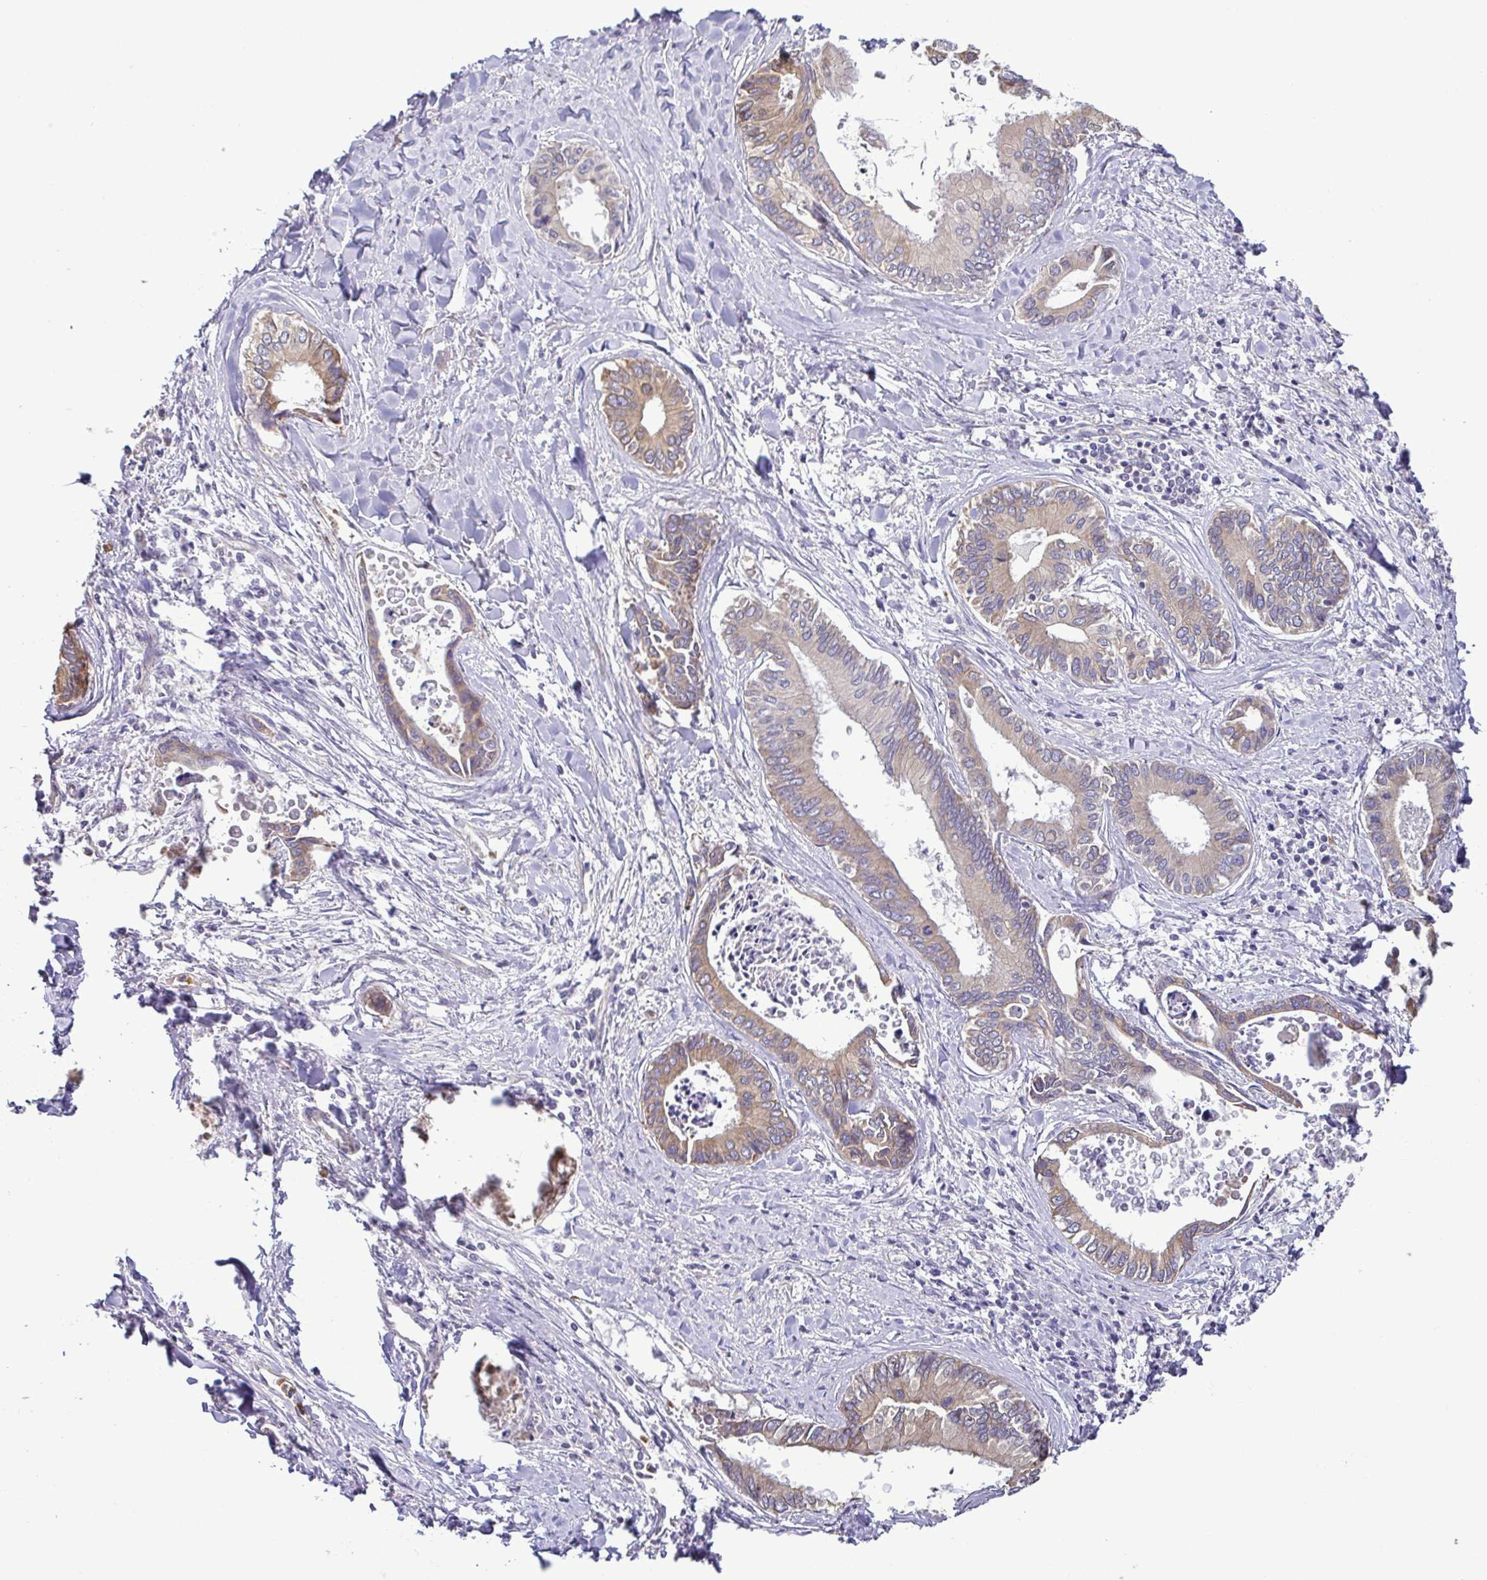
{"staining": {"intensity": "weak", "quantity": ">75%", "location": "cytoplasmic/membranous"}, "tissue": "liver cancer", "cell_type": "Tumor cells", "image_type": "cancer", "snomed": [{"axis": "morphology", "description": "Cholangiocarcinoma"}, {"axis": "topography", "description": "Liver"}], "caption": "Immunohistochemistry staining of liver cholangiocarcinoma, which demonstrates low levels of weak cytoplasmic/membranous expression in about >75% of tumor cells indicating weak cytoplasmic/membranous protein expression. The staining was performed using DAB (brown) for protein detection and nuclei were counterstained in hematoxylin (blue).", "gene": "MYL10", "patient": {"sex": "male", "age": 66}}